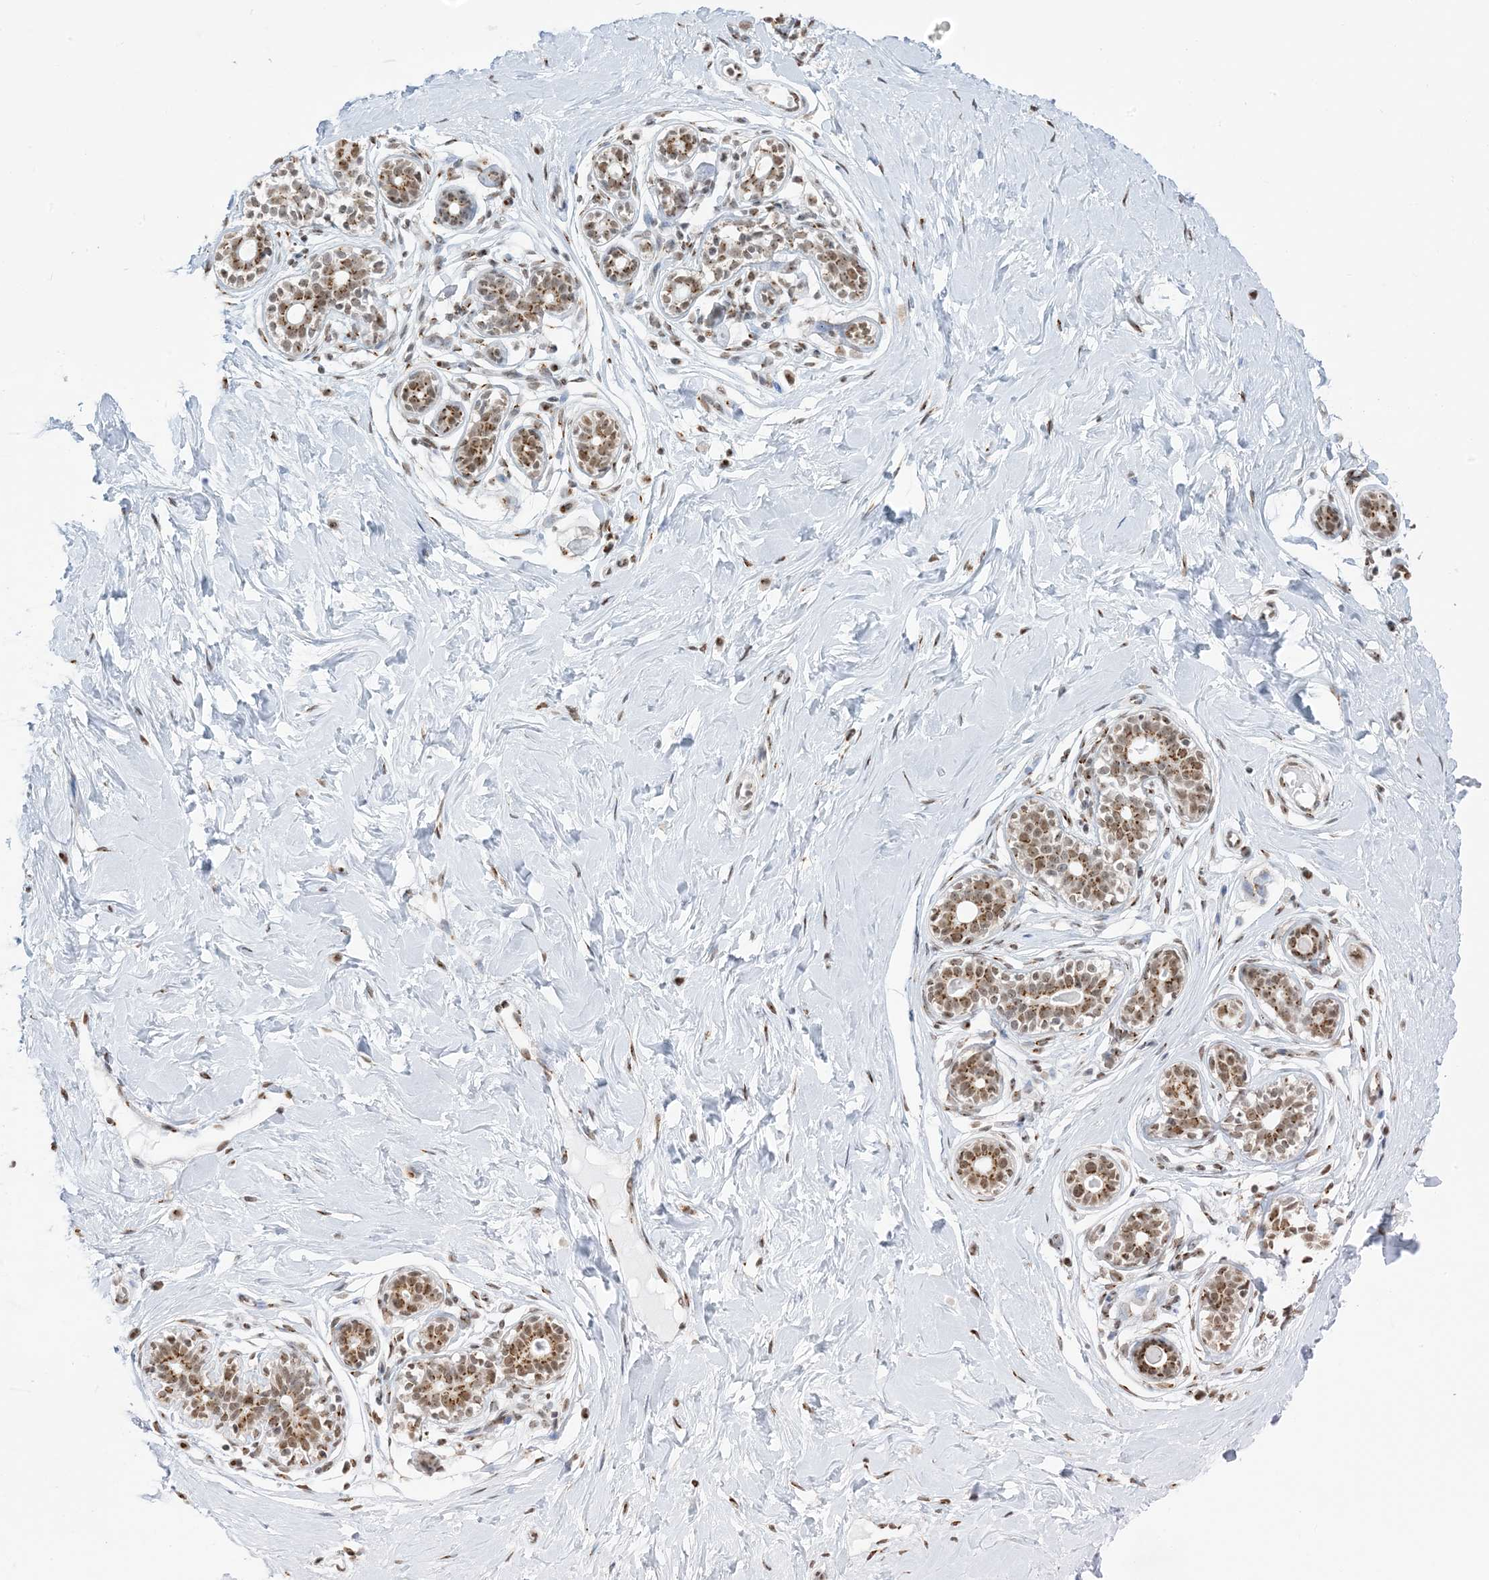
{"staining": {"intensity": "negative", "quantity": "none", "location": "none"}, "tissue": "breast", "cell_type": "Adipocytes", "image_type": "normal", "snomed": [{"axis": "morphology", "description": "Normal tissue, NOS"}, {"axis": "morphology", "description": "Adenoma, NOS"}, {"axis": "topography", "description": "Breast"}], "caption": "An IHC micrograph of normal breast is shown. There is no staining in adipocytes of breast.", "gene": "GPR107", "patient": {"sex": "female", "age": 23}}